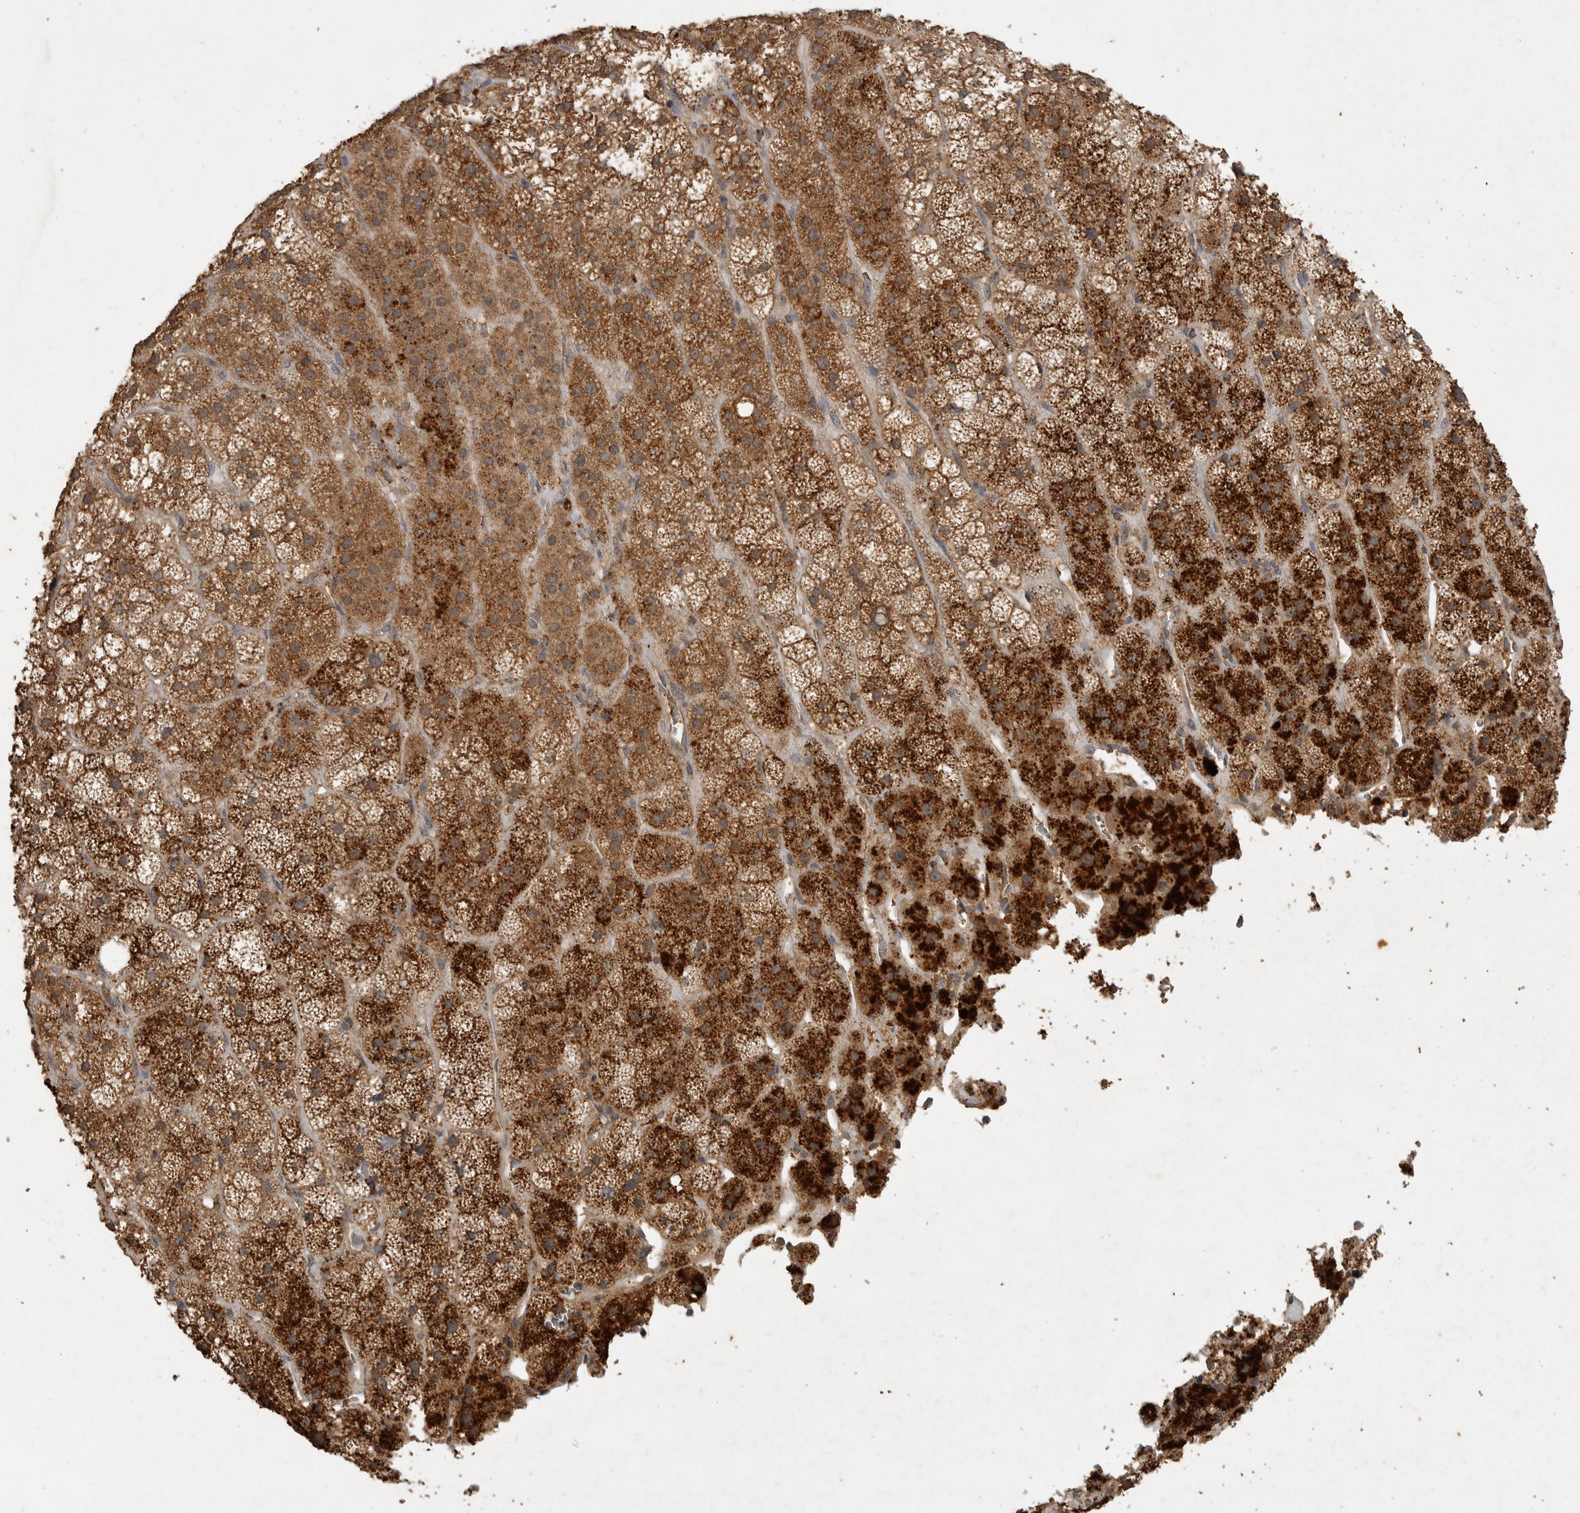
{"staining": {"intensity": "strong", "quantity": "25%-75%", "location": "cytoplasmic/membranous"}, "tissue": "adrenal gland", "cell_type": "Glandular cells", "image_type": "normal", "snomed": [{"axis": "morphology", "description": "Normal tissue, NOS"}, {"axis": "topography", "description": "Adrenal gland"}], "caption": "Adrenal gland was stained to show a protein in brown. There is high levels of strong cytoplasmic/membranous positivity in about 25%-75% of glandular cells. The protein is shown in brown color, while the nuclei are stained blue.", "gene": "ICOSLG", "patient": {"sex": "male", "age": 57}}